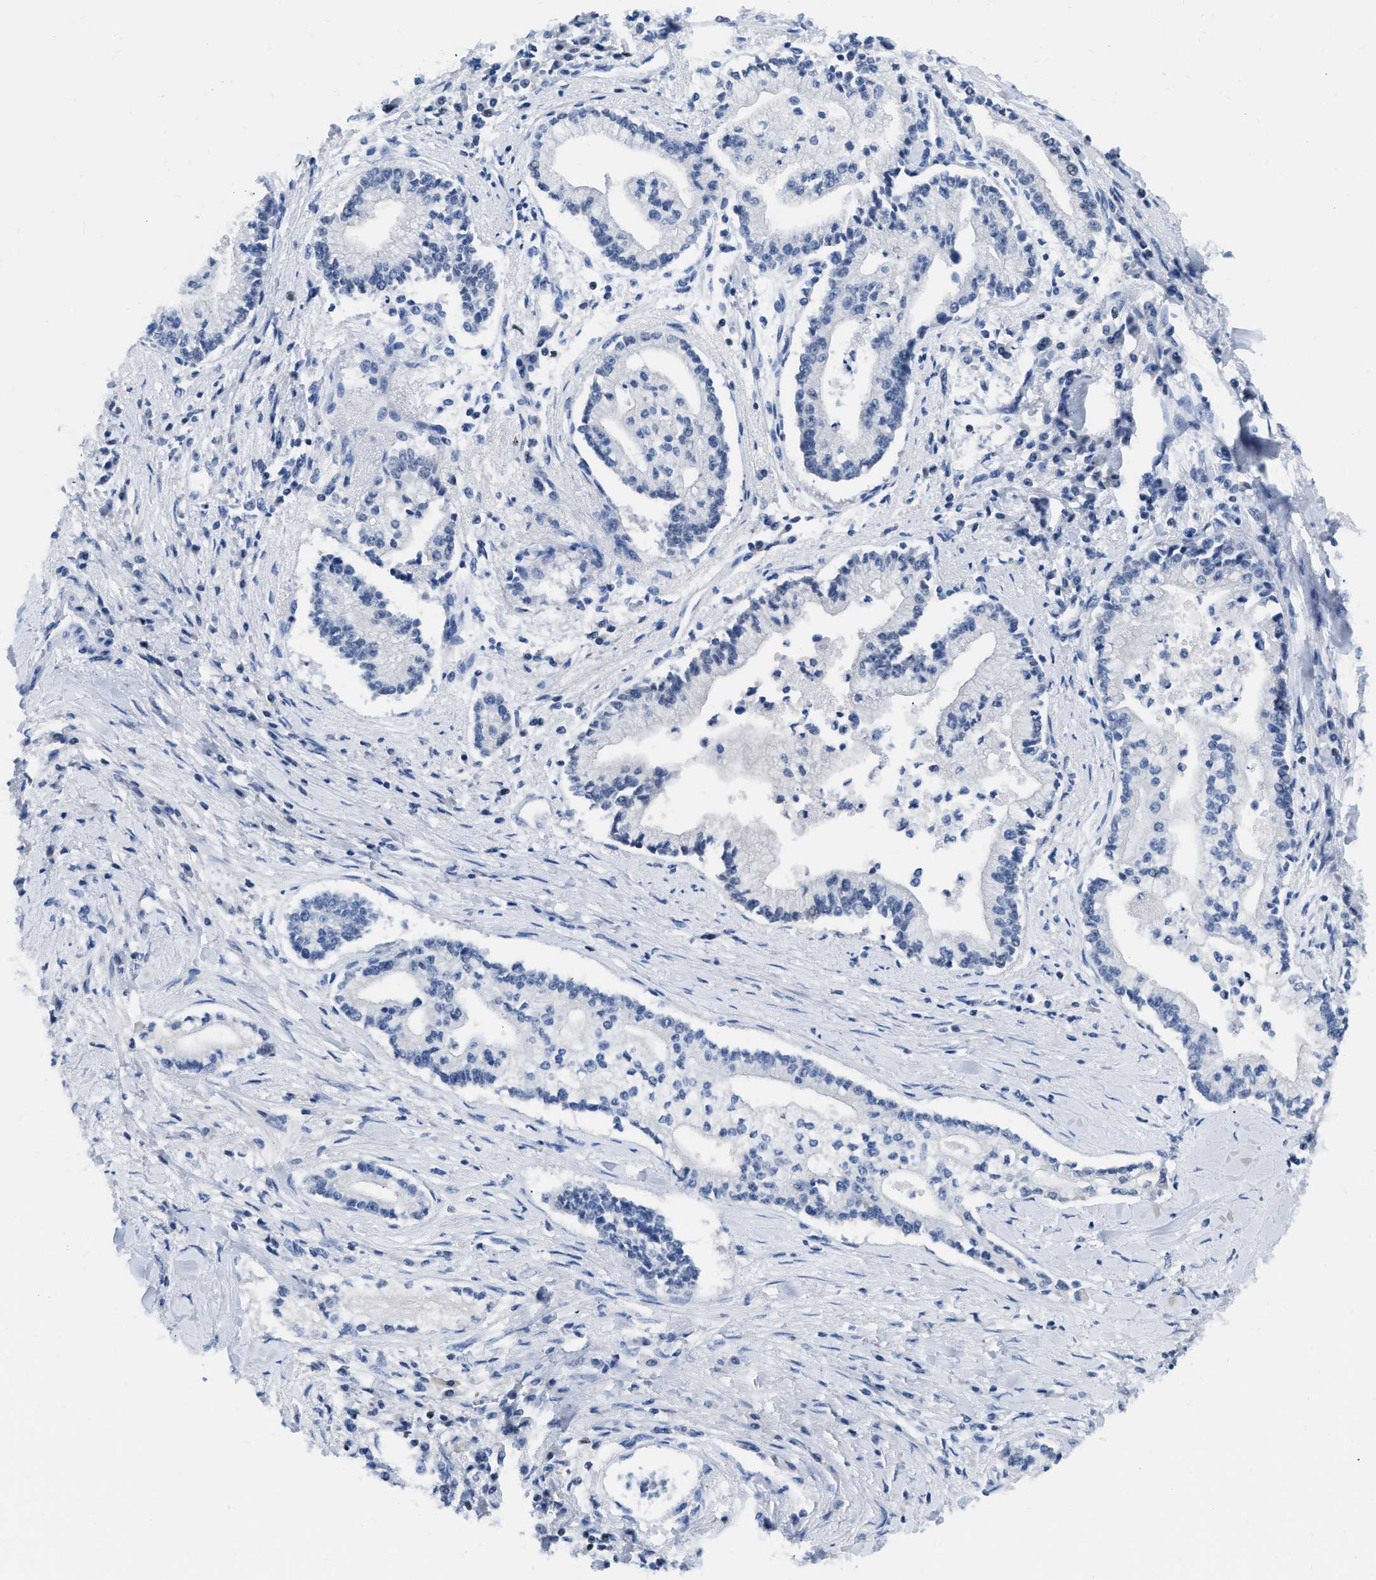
{"staining": {"intensity": "negative", "quantity": "none", "location": "none"}, "tissue": "liver cancer", "cell_type": "Tumor cells", "image_type": "cancer", "snomed": [{"axis": "morphology", "description": "Cholangiocarcinoma"}, {"axis": "topography", "description": "Liver"}], "caption": "The histopathology image demonstrates no significant positivity in tumor cells of liver cholangiocarcinoma. The staining was performed using DAB to visualize the protein expression in brown, while the nuclei were stained in blue with hematoxylin (Magnification: 20x).", "gene": "TCF7", "patient": {"sex": "male", "age": 50}}